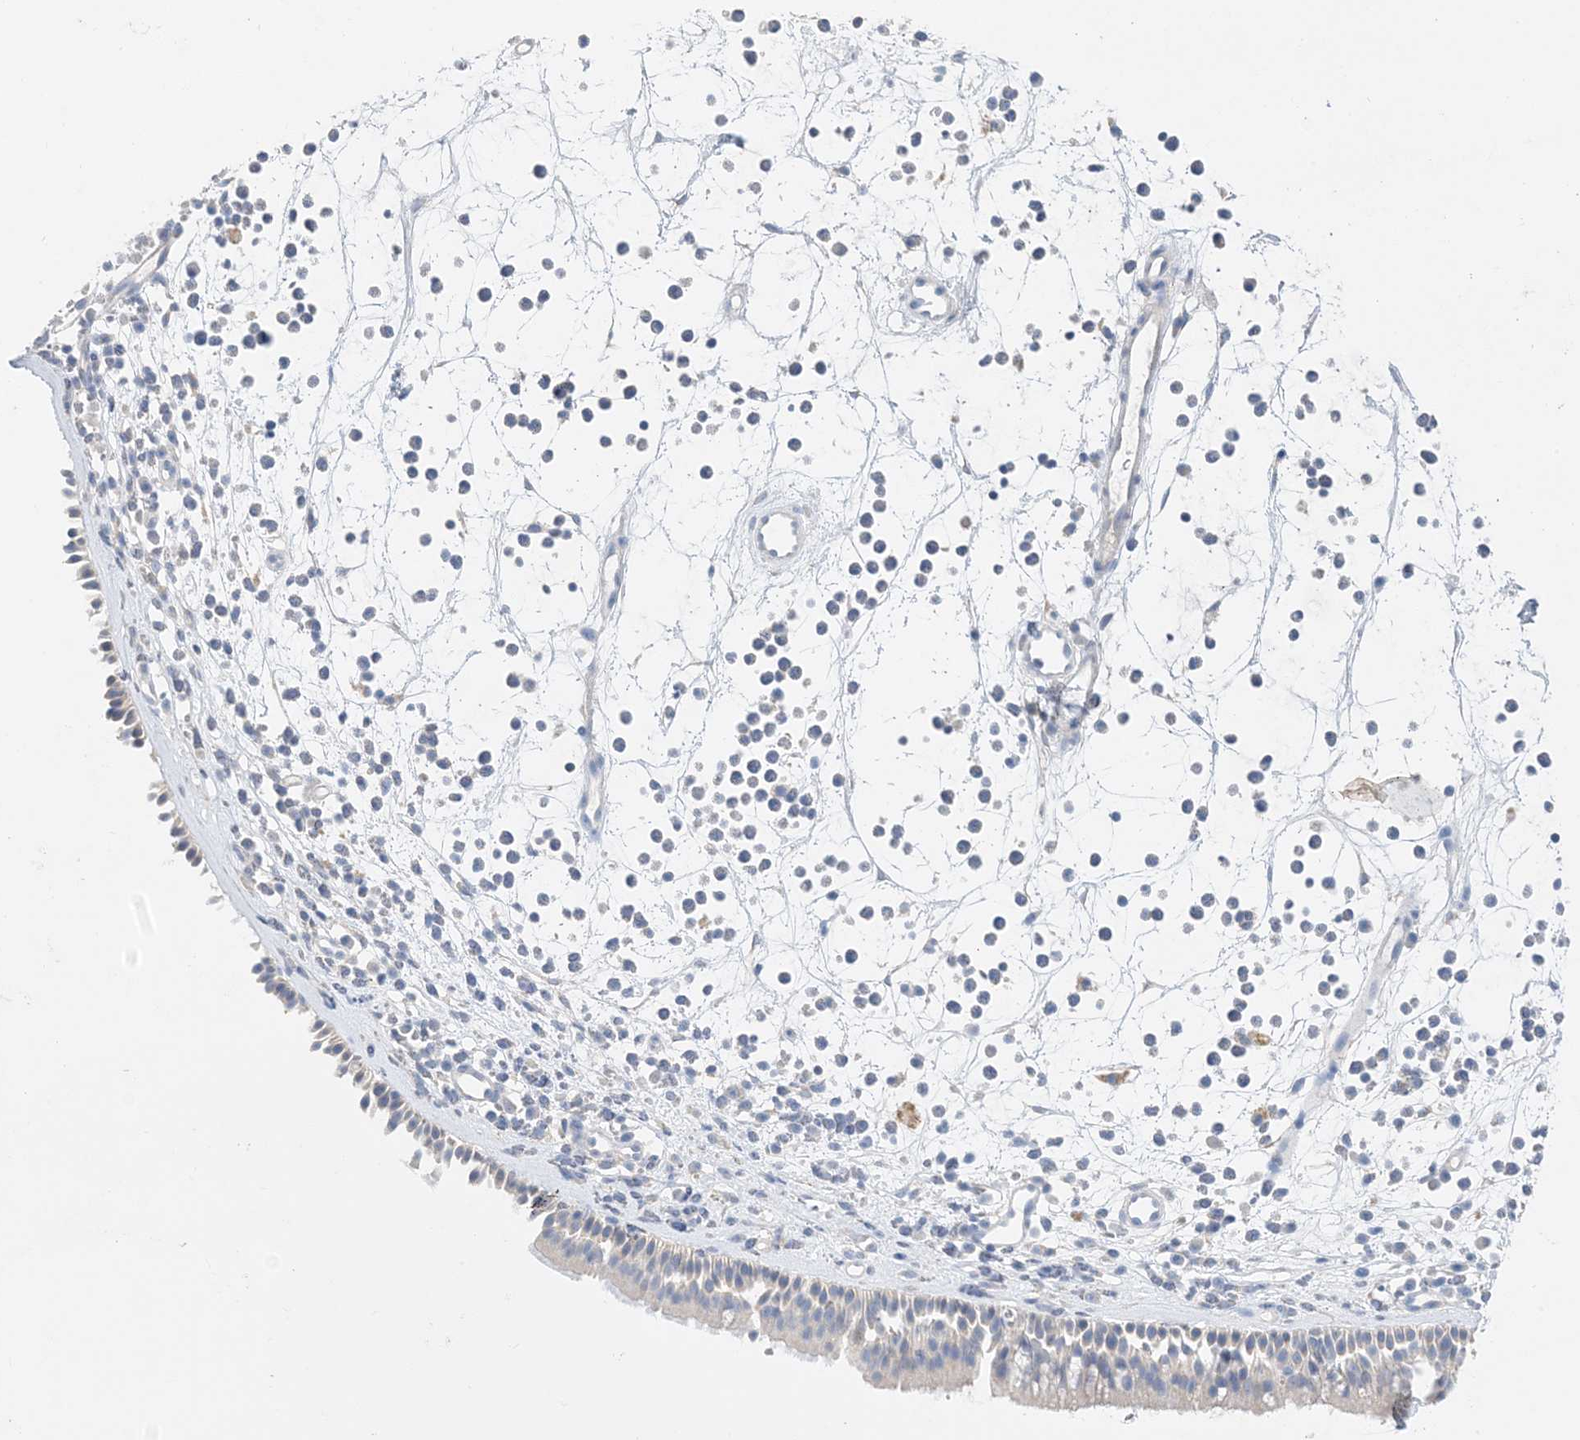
{"staining": {"intensity": "negative", "quantity": "none", "location": "none"}, "tissue": "nasopharynx", "cell_type": "Respiratory epithelial cells", "image_type": "normal", "snomed": [{"axis": "morphology", "description": "Normal tissue, NOS"}, {"axis": "morphology", "description": "Inflammation, NOS"}, {"axis": "morphology", "description": "Malignant melanoma, Metastatic site"}, {"axis": "topography", "description": "Nasopharynx"}], "caption": "High power microscopy histopathology image of an immunohistochemistry micrograph of benign nasopharynx, revealing no significant positivity in respiratory epithelial cells. (Brightfield microscopy of DAB (3,3'-diaminobenzidine) immunohistochemistry (IHC) at high magnification).", "gene": "KPRP", "patient": {"sex": "male", "age": 70}}